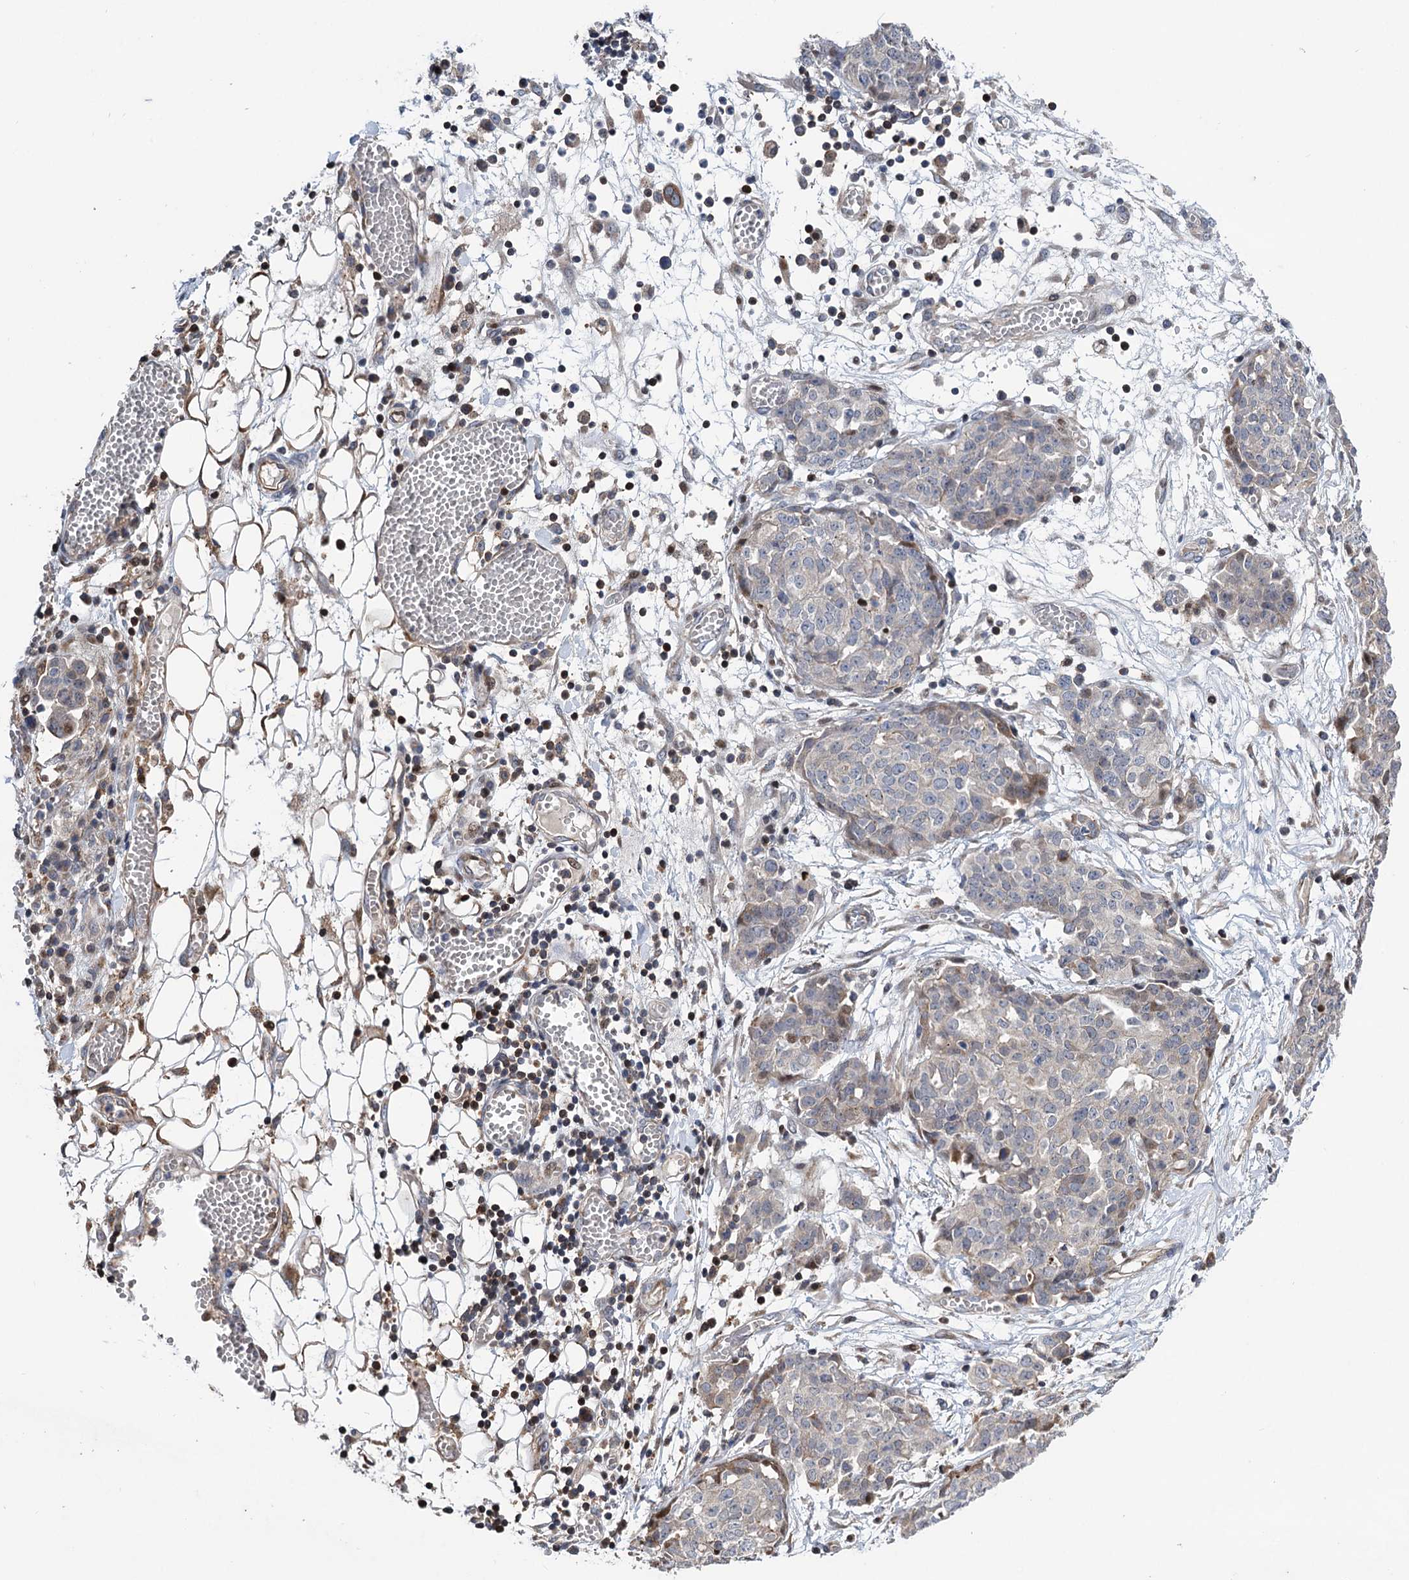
{"staining": {"intensity": "negative", "quantity": "none", "location": "none"}, "tissue": "ovarian cancer", "cell_type": "Tumor cells", "image_type": "cancer", "snomed": [{"axis": "morphology", "description": "Cystadenocarcinoma, serous, NOS"}, {"axis": "topography", "description": "Soft tissue"}, {"axis": "topography", "description": "Ovary"}], "caption": "This is an immunohistochemistry (IHC) histopathology image of human ovarian cancer (serous cystadenocarcinoma). There is no expression in tumor cells.", "gene": "UBR1", "patient": {"sex": "female", "age": 57}}